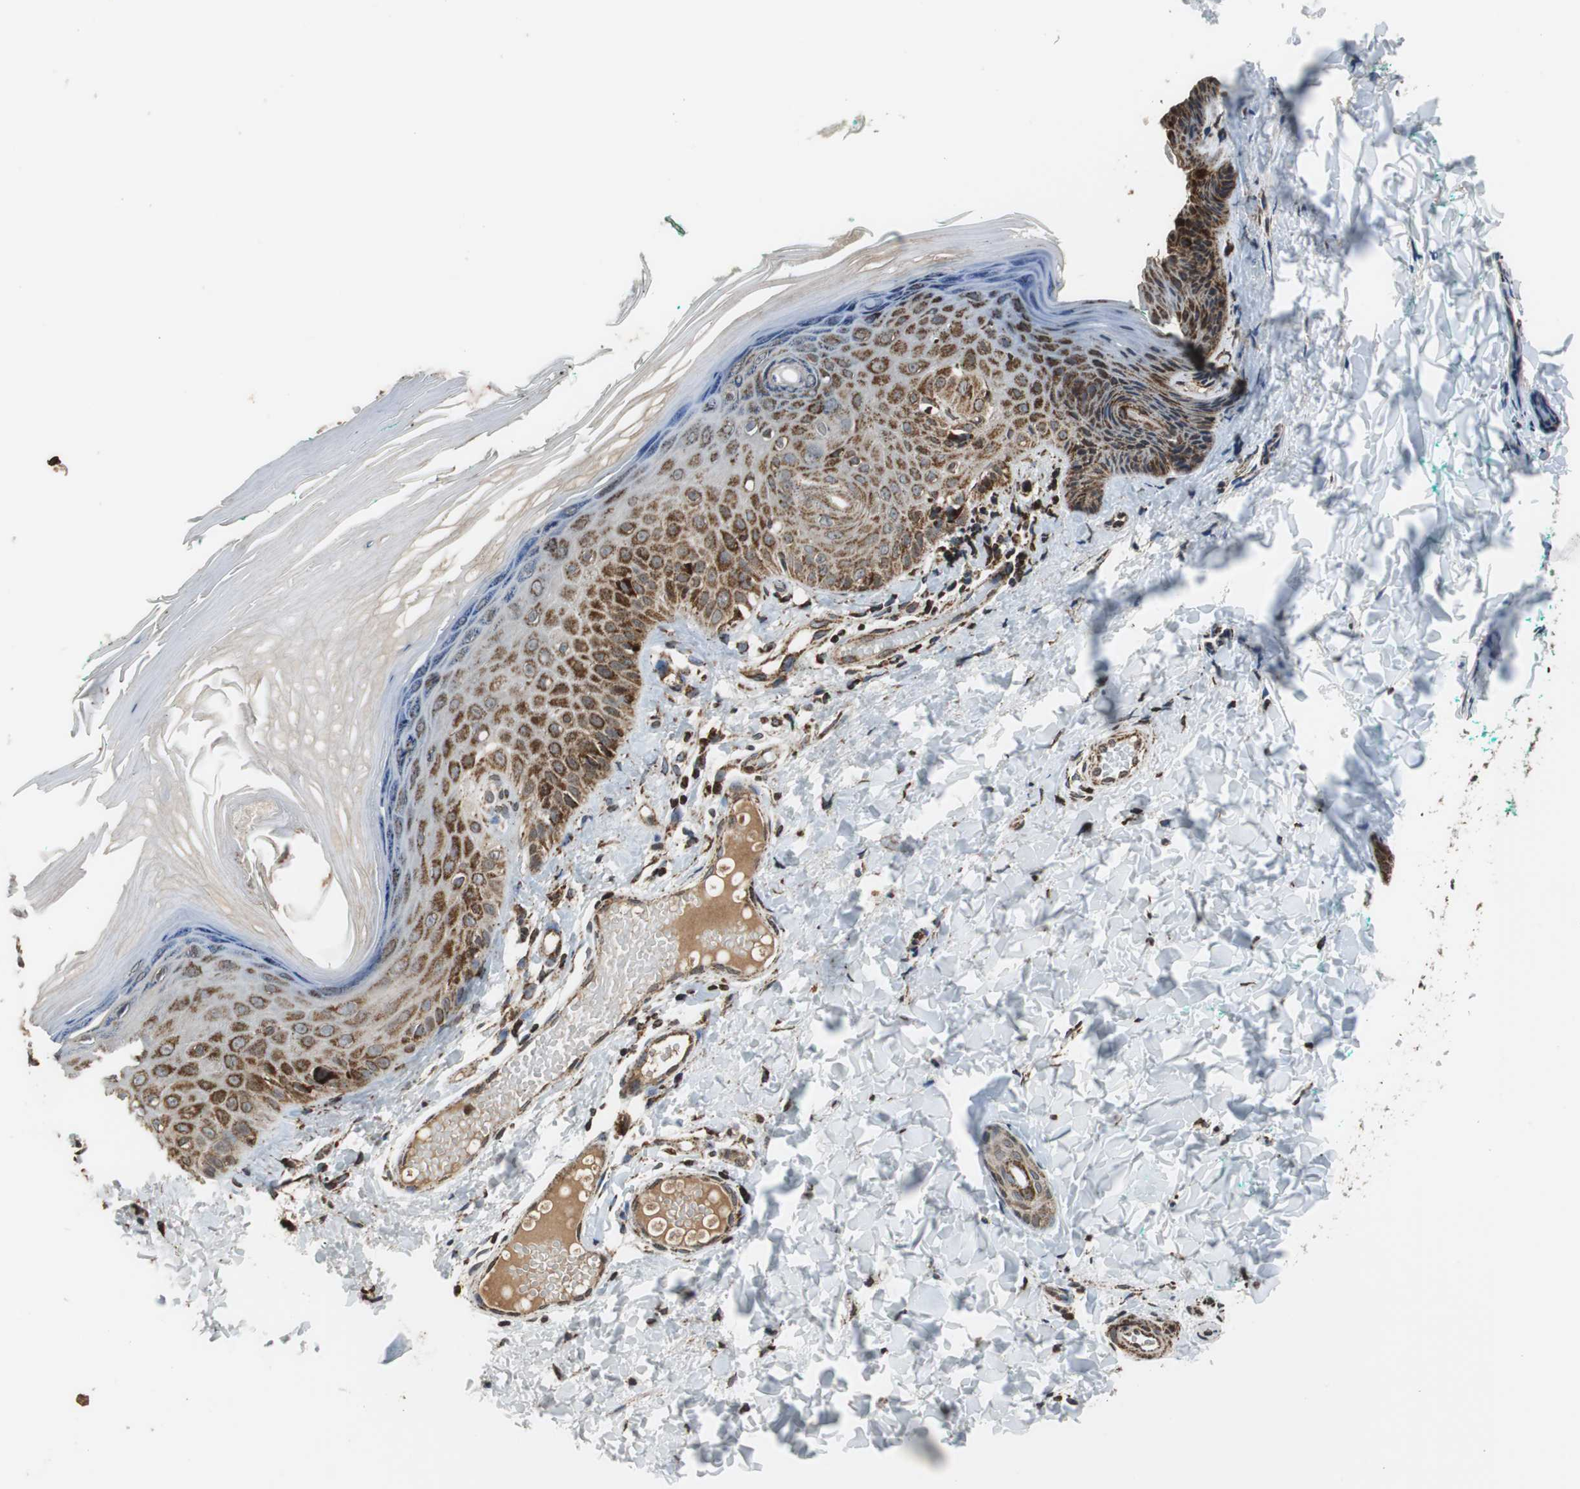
{"staining": {"intensity": "strong", "quantity": ">75%", "location": "cytoplasmic/membranous"}, "tissue": "skin", "cell_type": "Fibroblasts", "image_type": "normal", "snomed": [{"axis": "morphology", "description": "Normal tissue, NOS"}, {"axis": "topography", "description": "Skin"}], "caption": "Strong cytoplasmic/membranous expression is seen in approximately >75% of fibroblasts in normal skin. The staining was performed using DAB (3,3'-diaminobenzidine), with brown indicating positive protein expression. Nuclei are stained blue with hematoxylin.", "gene": "HSPA9", "patient": {"sex": "male", "age": 26}}